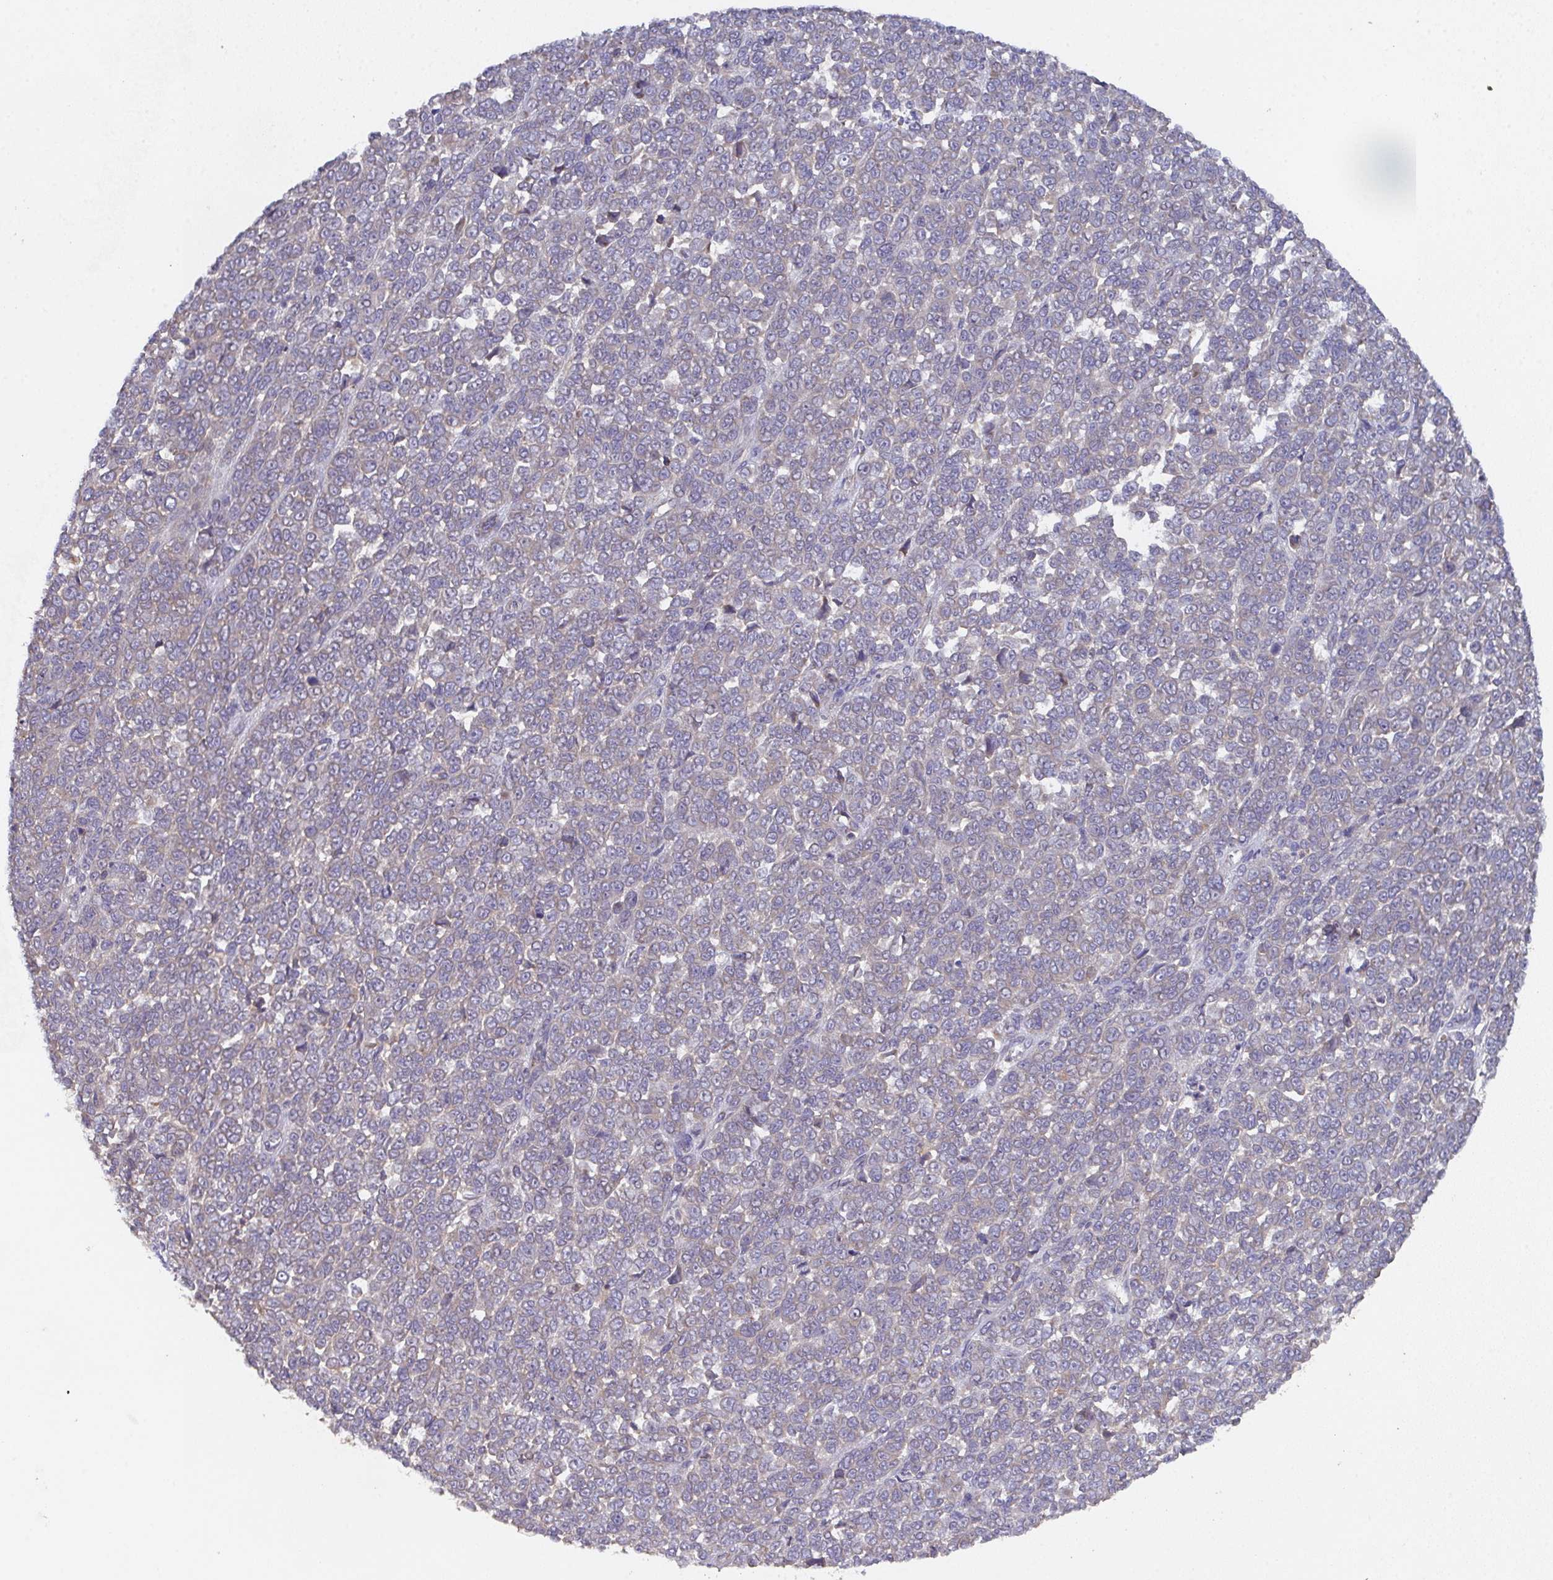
{"staining": {"intensity": "negative", "quantity": "none", "location": "none"}, "tissue": "melanoma", "cell_type": "Tumor cells", "image_type": "cancer", "snomed": [{"axis": "morphology", "description": "Malignant melanoma, NOS"}, {"axis": "topography", "description": "Skin"}], "caption": "The immunohistochemistry (IHC) micrograph has no significant expression in tumor cells of malignant melanoma tissue.", "gene": "MT-ND3", "patient": {"sex": "female", "age": 95}}